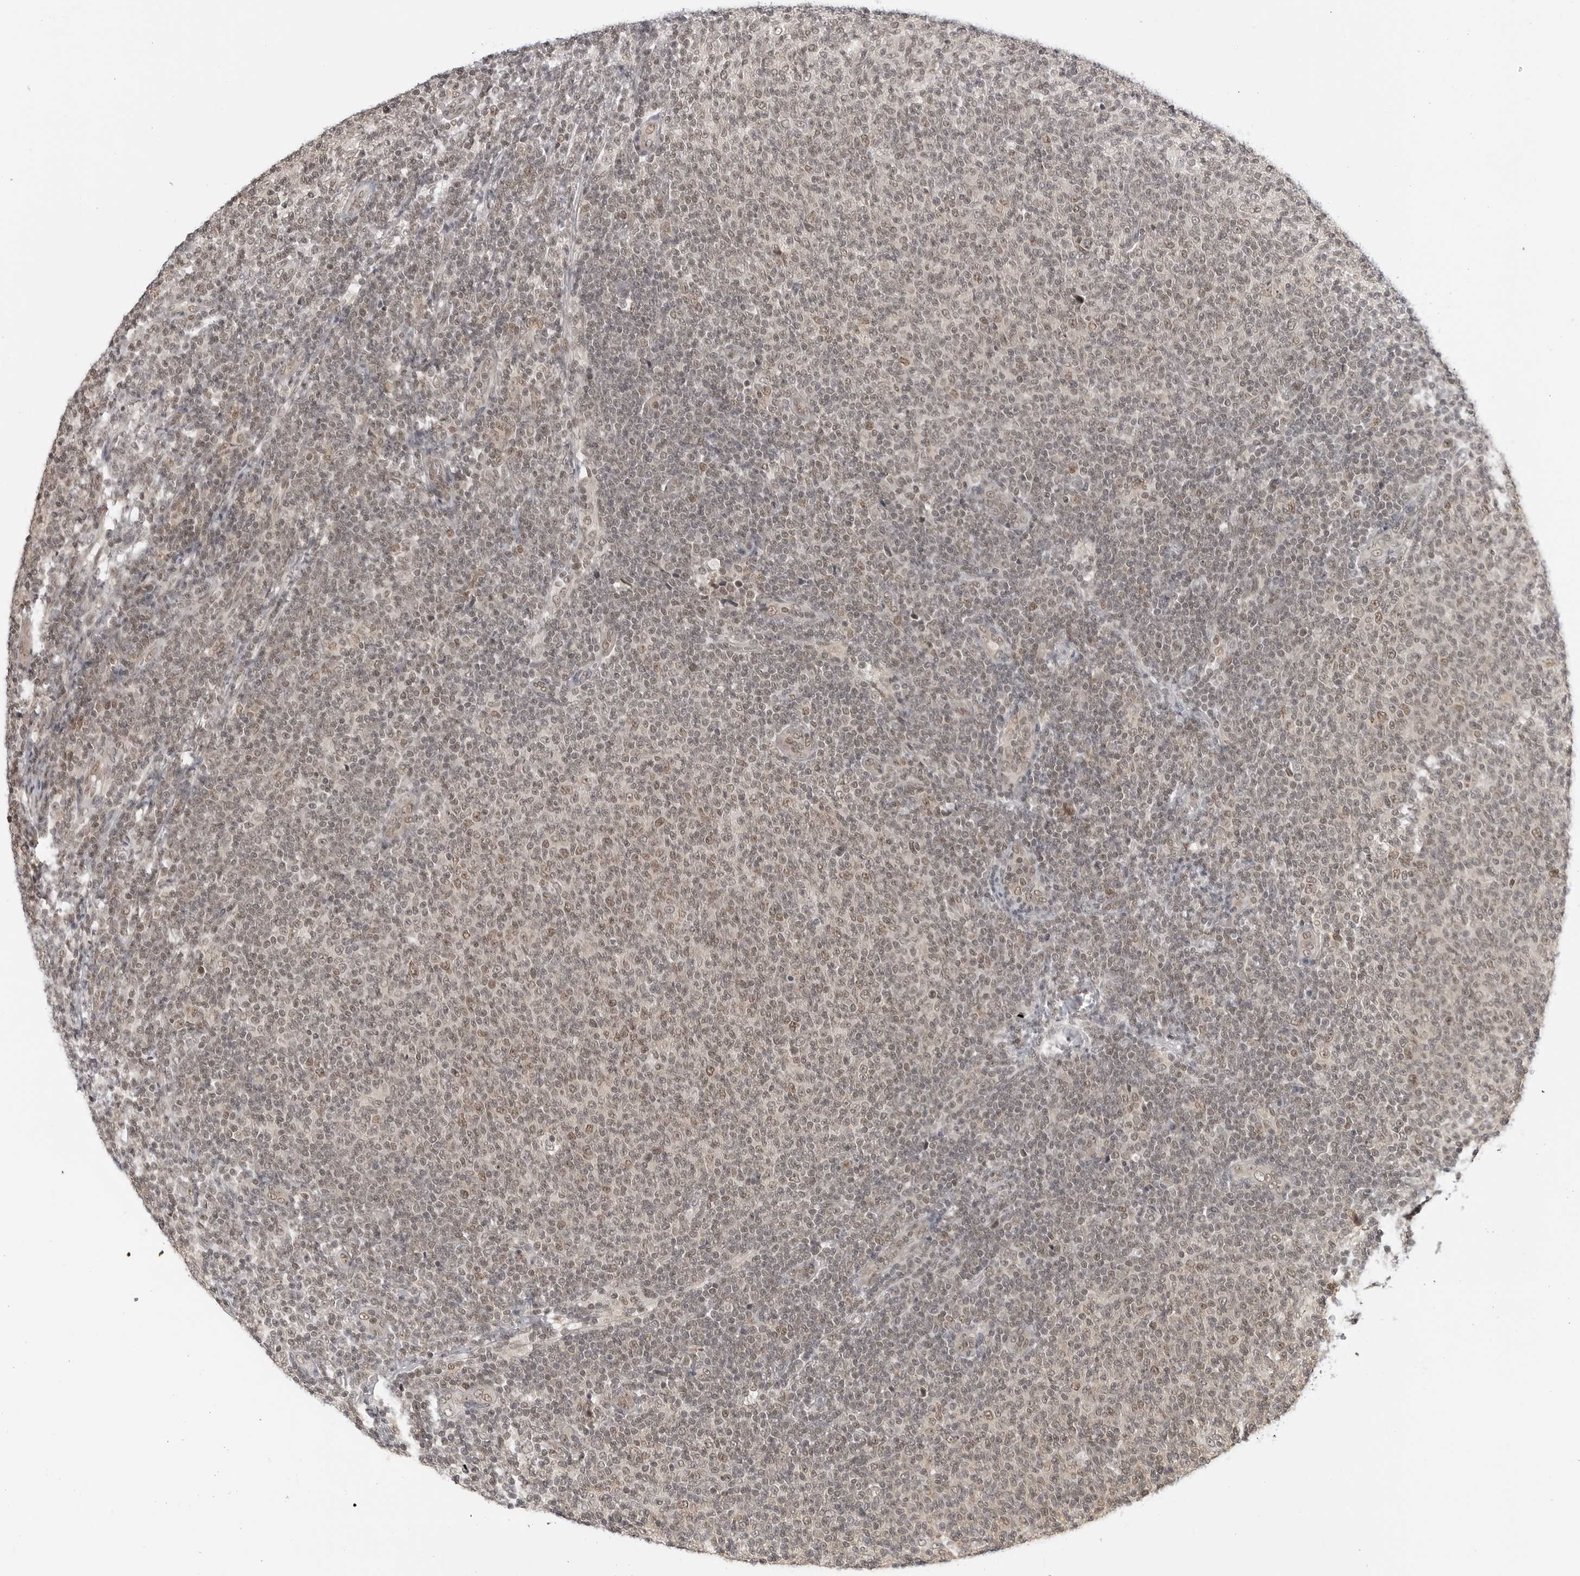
{"staining": {"intensity": "weak", "quantity": ">75%", "location": "nuclear"}, "tissue": "lymphoma", "cell_type": "Tumor cells", "image_type": "cancer", "snomed": [{"axis": "morphology", "description": "Malignant lymphoma, non-Hodgkin's type, Low grade"}, {"axis": "topography", "description": "Lymph node"}], "caption": "Approximately >75% of tumor cells in human low-grade malignant lymphoma, non-Hodgkin's type reveal weak nuclear protein expression as visualized by brown immunohistochemical staining.", "gene": "C8orf33", "patient": {"sex": "male", "age": 66}}